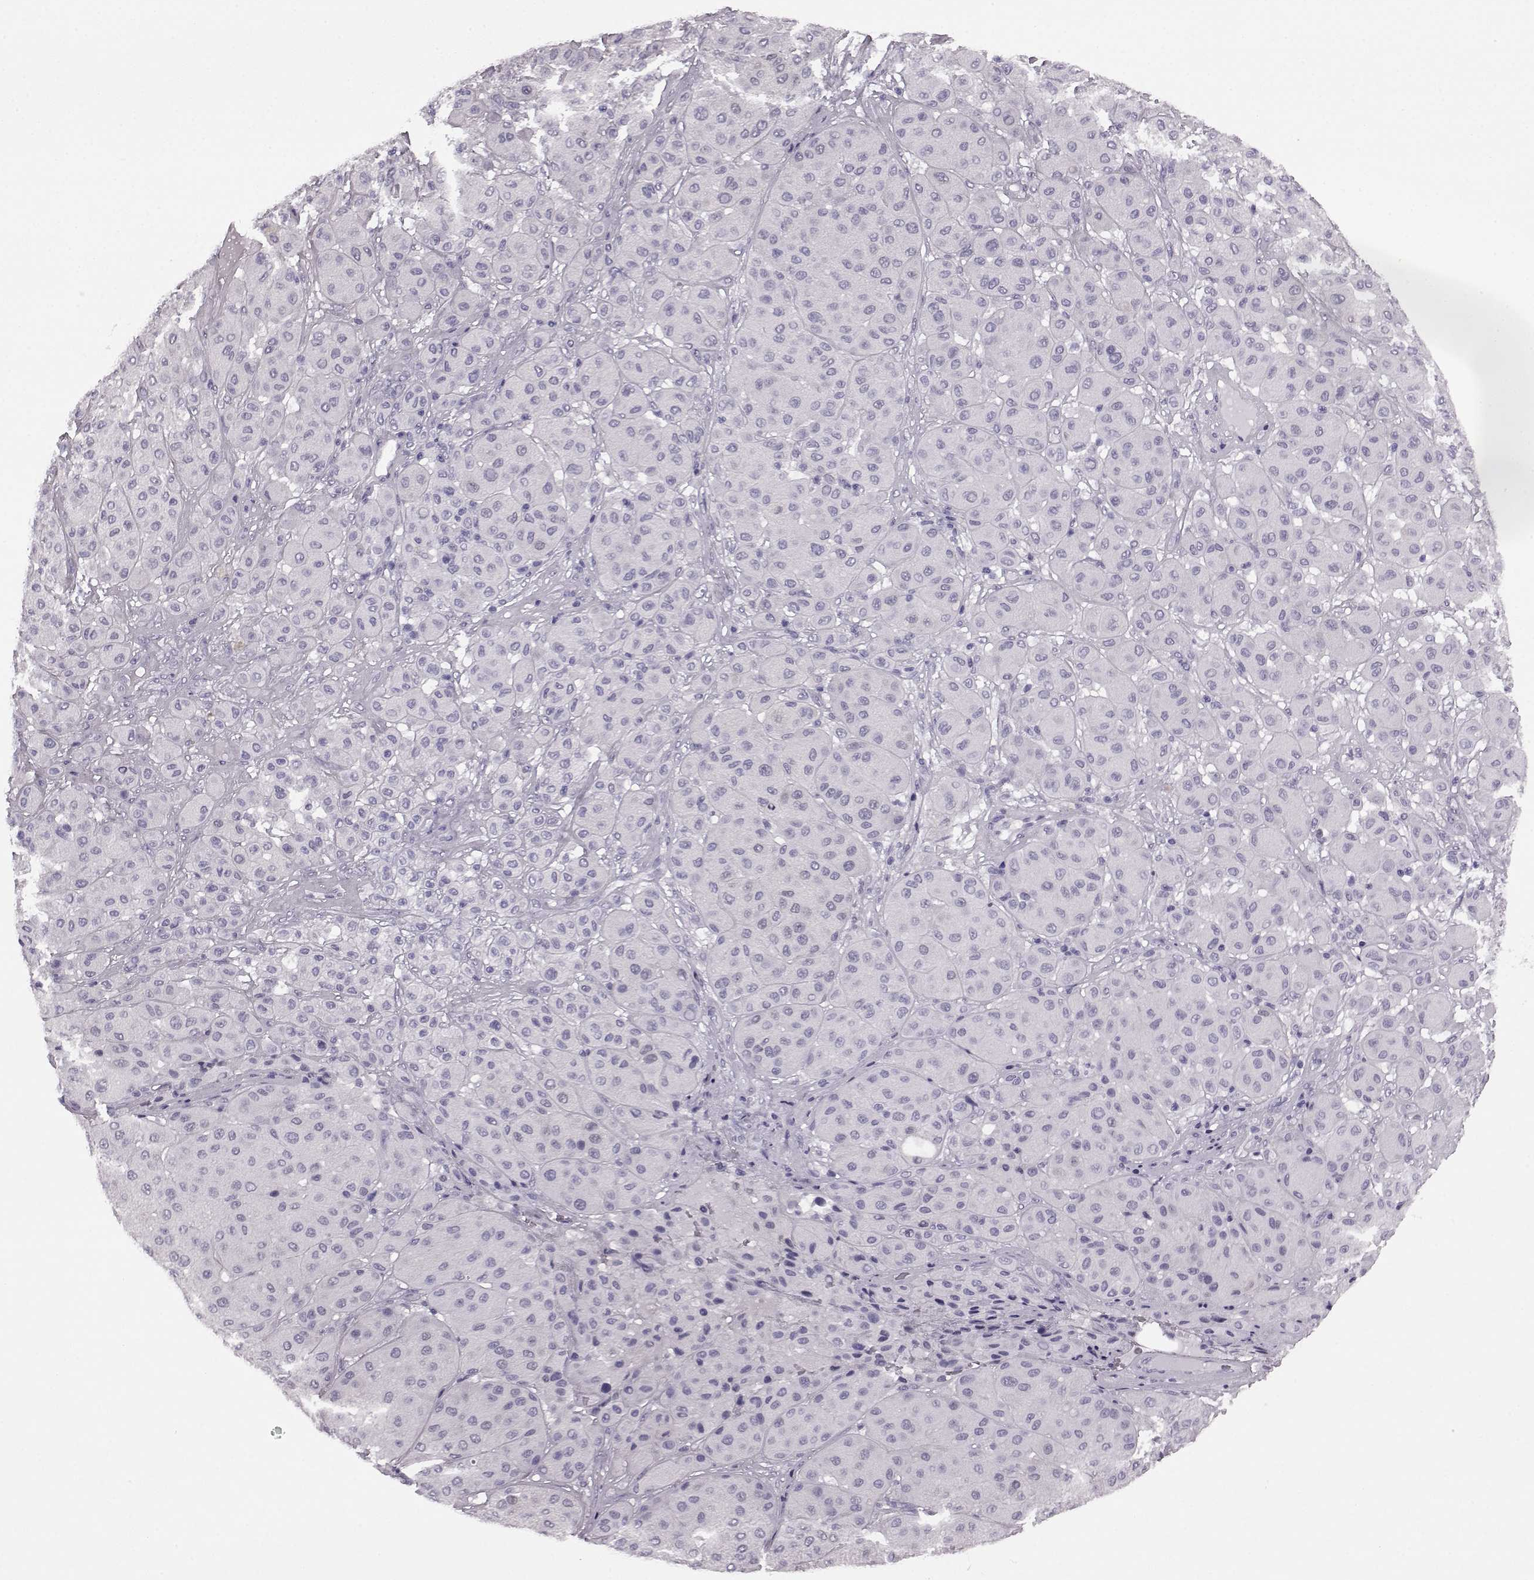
{"staining": {"intensity": "negative", "quantity": "none", "location": "none"}, "tissue": "melanoma", "cell_type": "Tumor cells", "image_type": "cancer", "snomed": [{"axis": "morphology", "description": "Malignant melanoma, Metastatic site"}, {"axis": "topography", "description": "Smooth muscle"}], "caption": "The image demonstrates no staining of tumor cells in melanoma.", "gene": "AIPL1", "patient": {"sex": "male", "age": 41}}